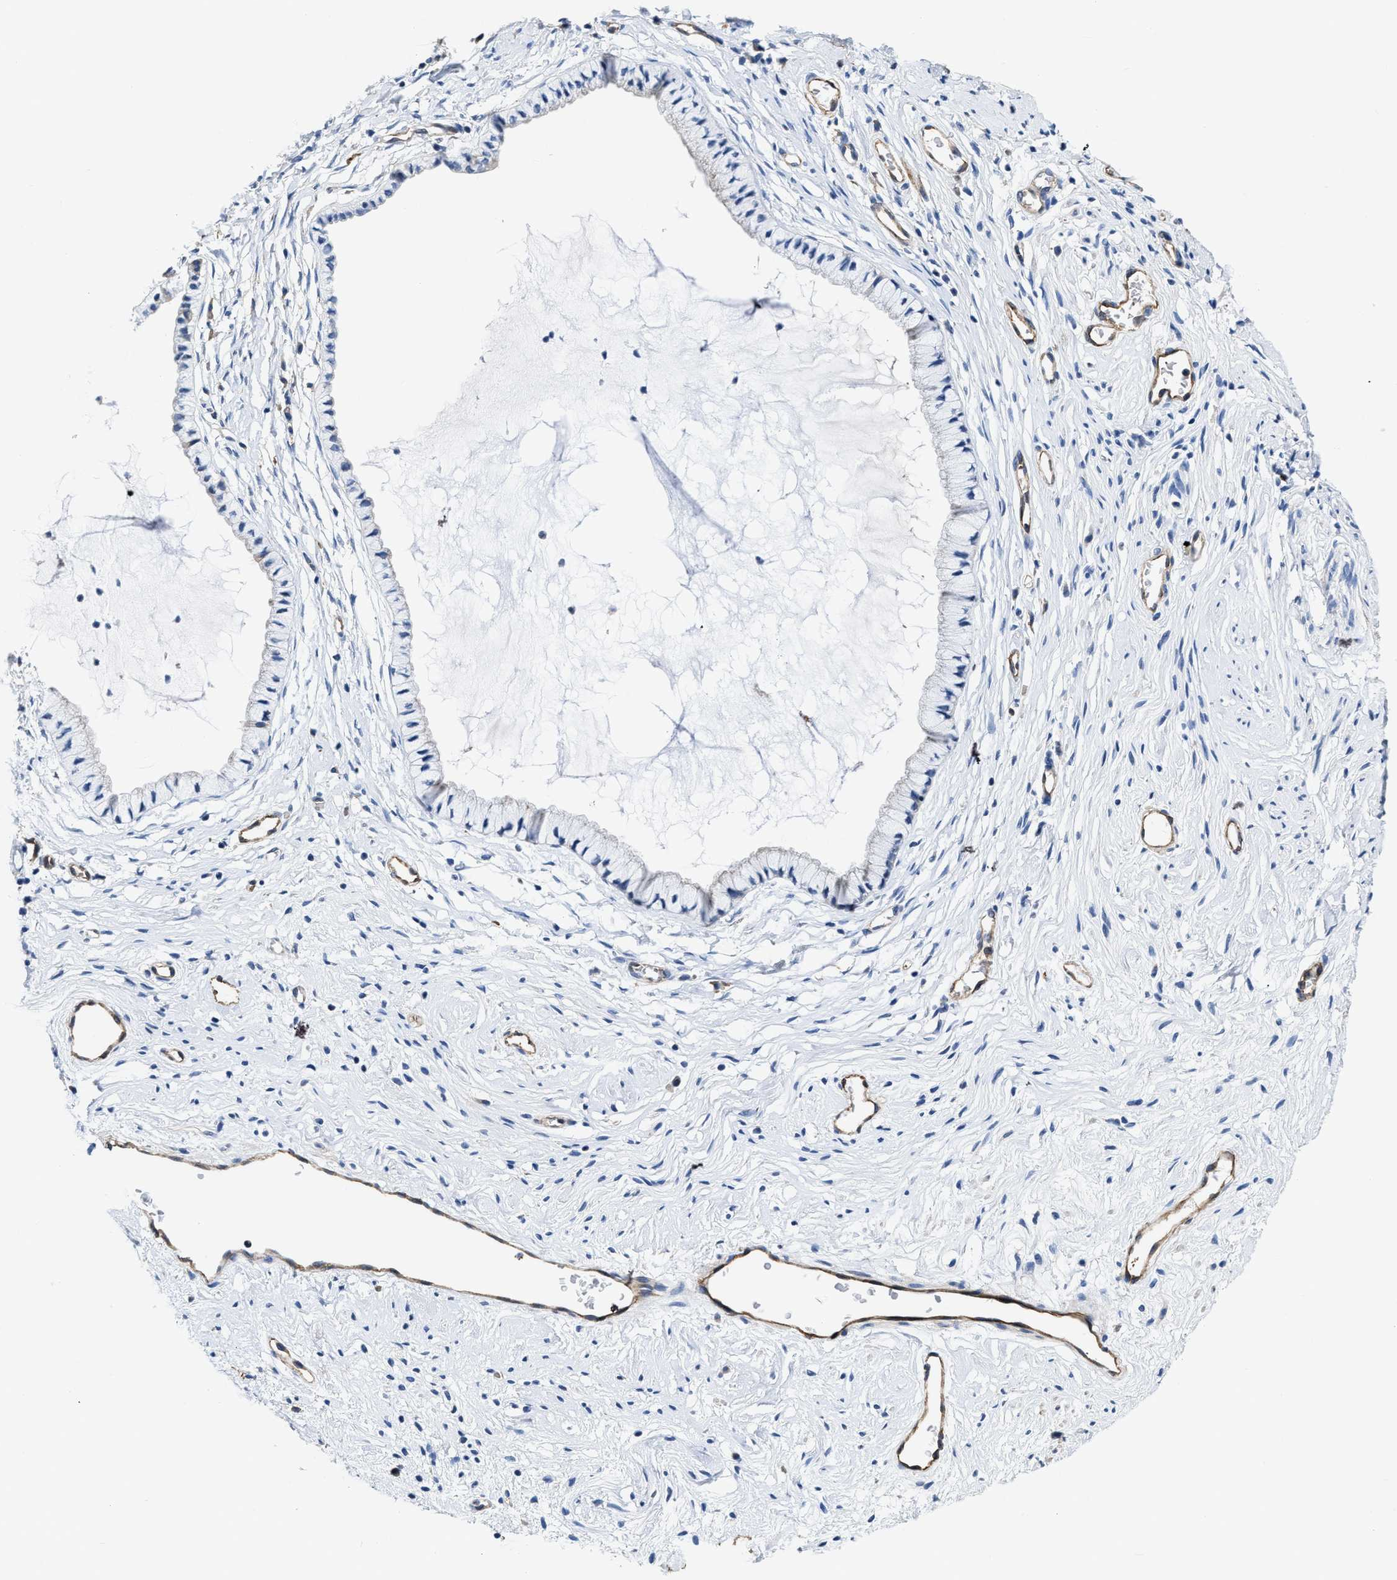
{"staining": {"intensity": "negative", "quantity": "none", "location": "none"}, "tissue": "cervix", "cell_type": "Glandular cells", "image_type": "normal", "snomed": [{"axis": "morphology", "description": "Normal tissue, NOS"}, {"axis": "topography", "description": "Cervix"}], "caption": "Immunohistochemical staining of unremarkable human cervix reveals no significant positivity in glandular cells.", "gene": "C22orf42", "patient": {"sex": "female", "age": 77}}